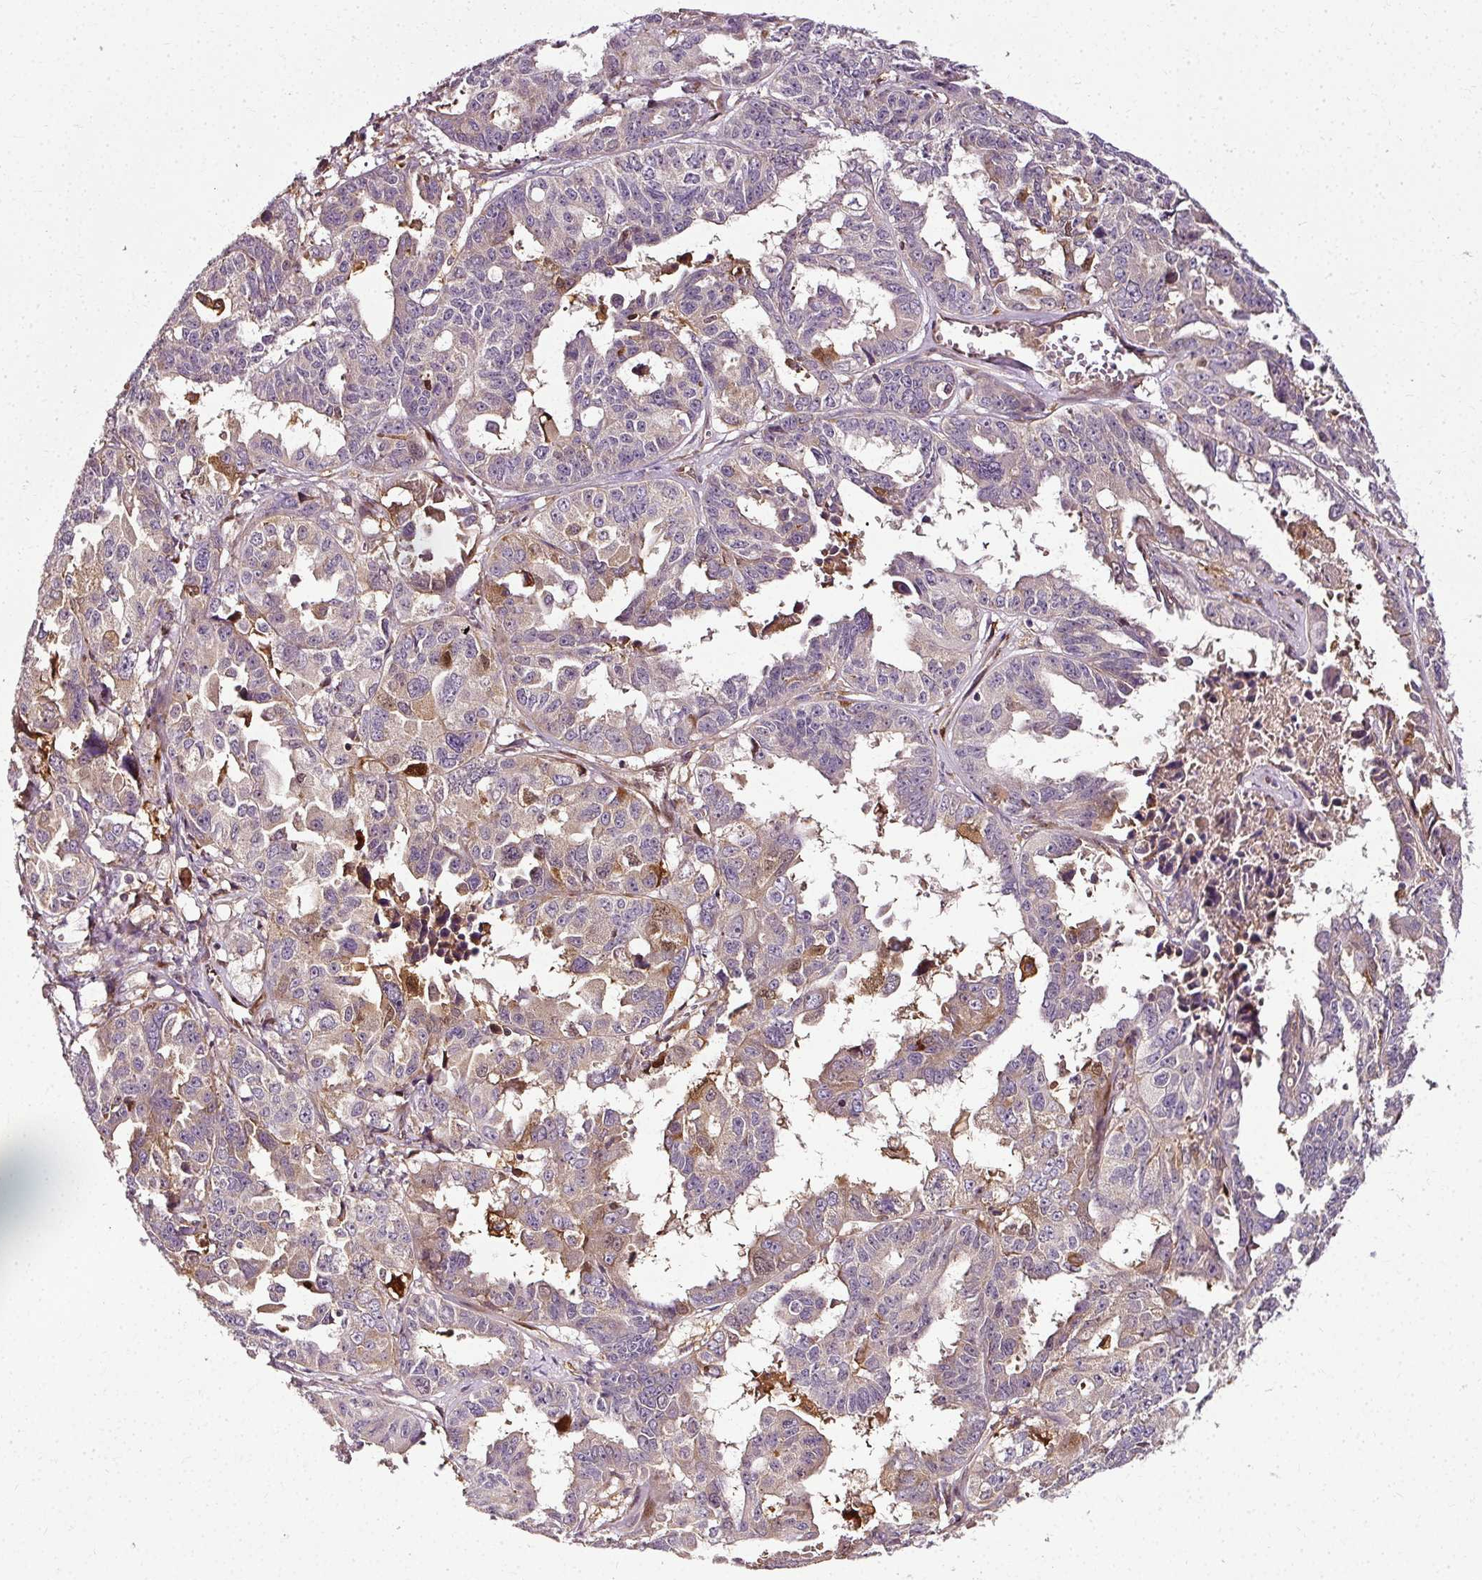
{"staining": {"intensity": "negative", "quantity": "none", "location": "none"}, "tissue": "ovarian cancer", "cell_type": "Tumor cells", "image_type": "cancer", "snomed": [{"axis": "morphology", "description": "Adenocarcinoma, NOS"}, {"axis": "morphology", "description": "Carcinoma, endometroid"}, {"axis": "topography", "description": "Ovary"}], "caption": "Photomicrograph shows no protein staining in tumor cells of ovarian cancer tissue.", "gene": "NAPA", "patient": {"sex": "female", "age": 72}}